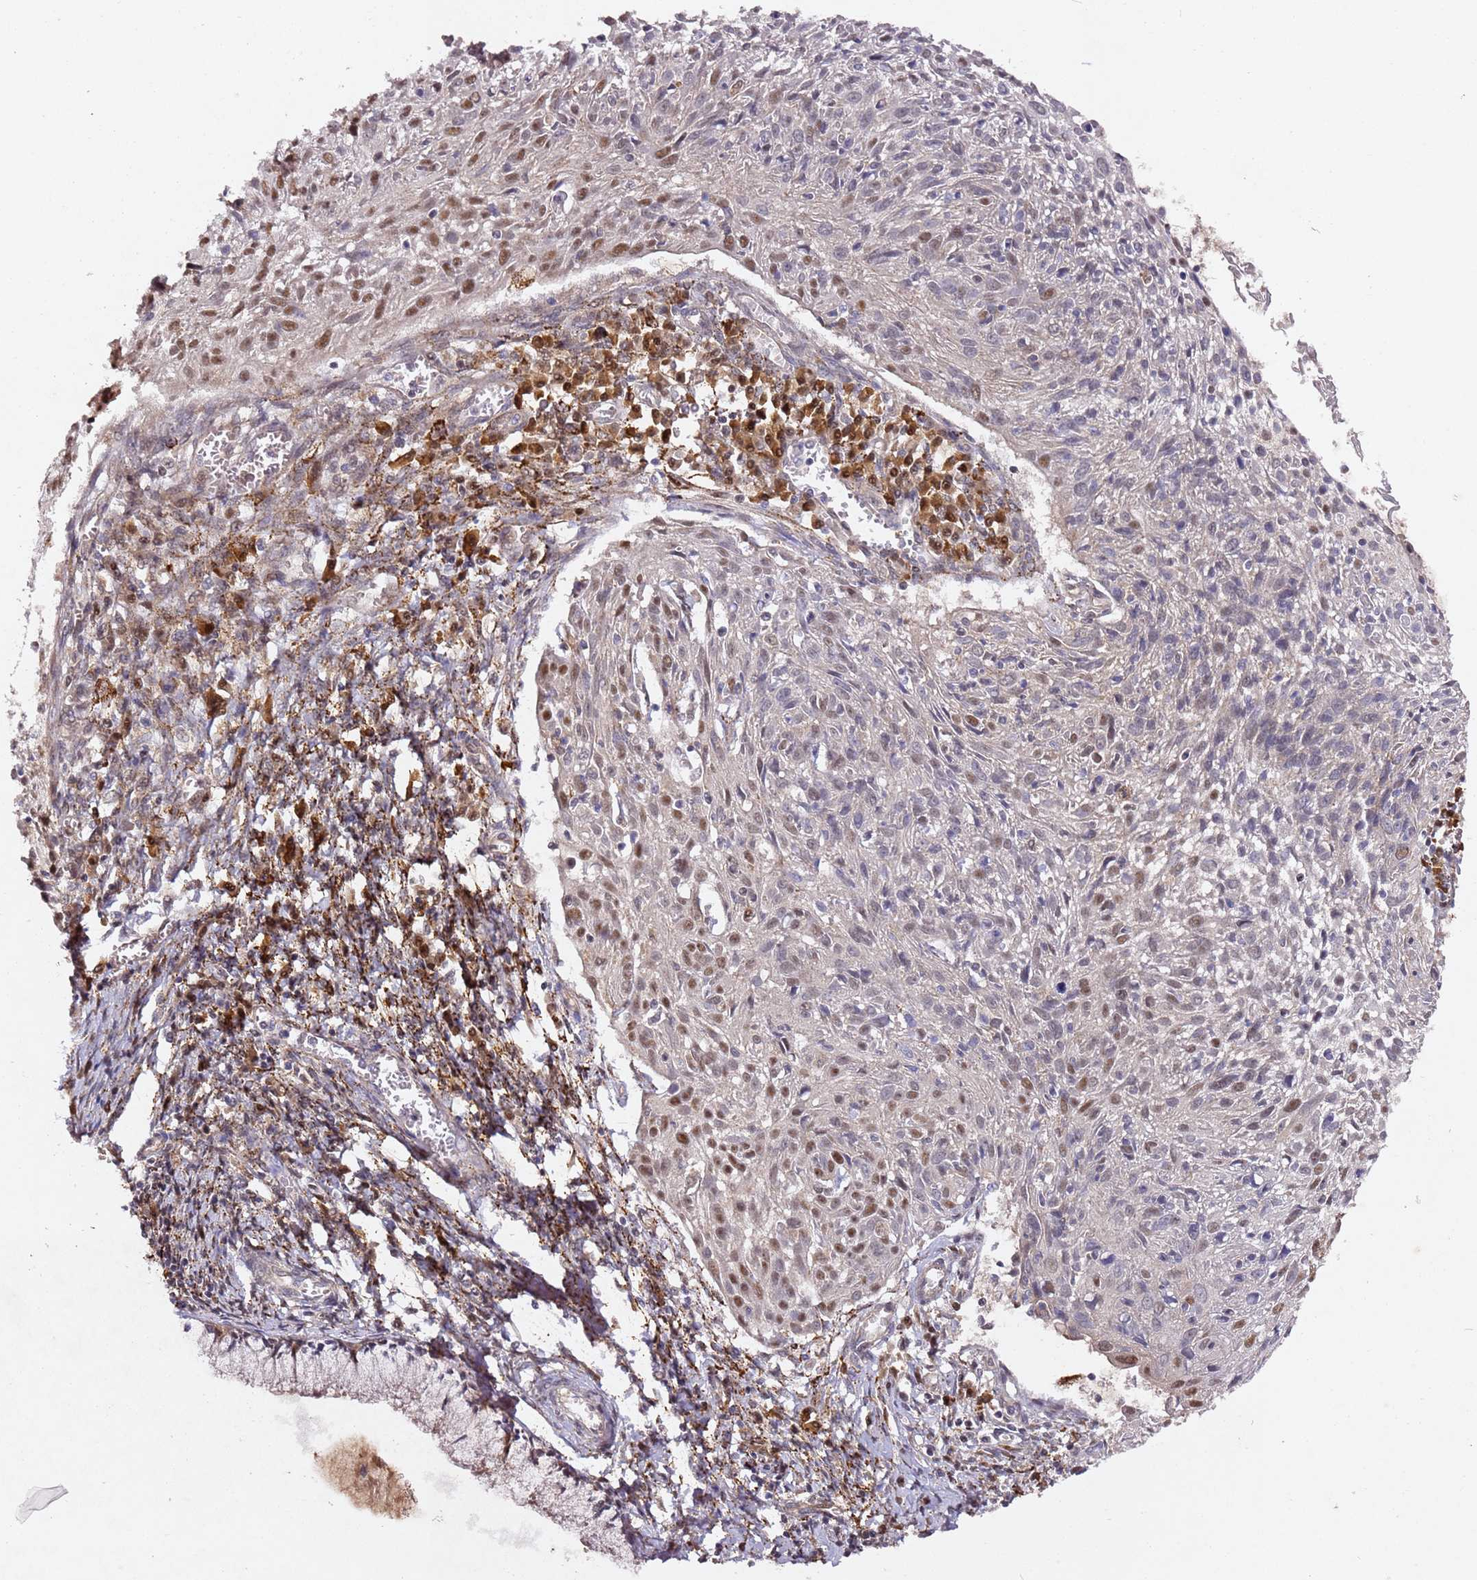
{"staining": {"intensity": "moderate", "quantity": "<25%", "location": "nuclear"}, "tissue": "cervical cancer", "cell_type": "Tumor cells", "image_type": "cancer", "snomed": [{"axis": "morphology", "description": "Squamous cell carcinoma, NOS"}, {"axis": "topography", "description": "Cervix"}], "caption": "A low amount of moderate nuclear positivity is seen in about <25% of tumor cells in cervical cancer tissue.", "gene": "ALG11", "patient": {"sex": "female", "age": 51}}